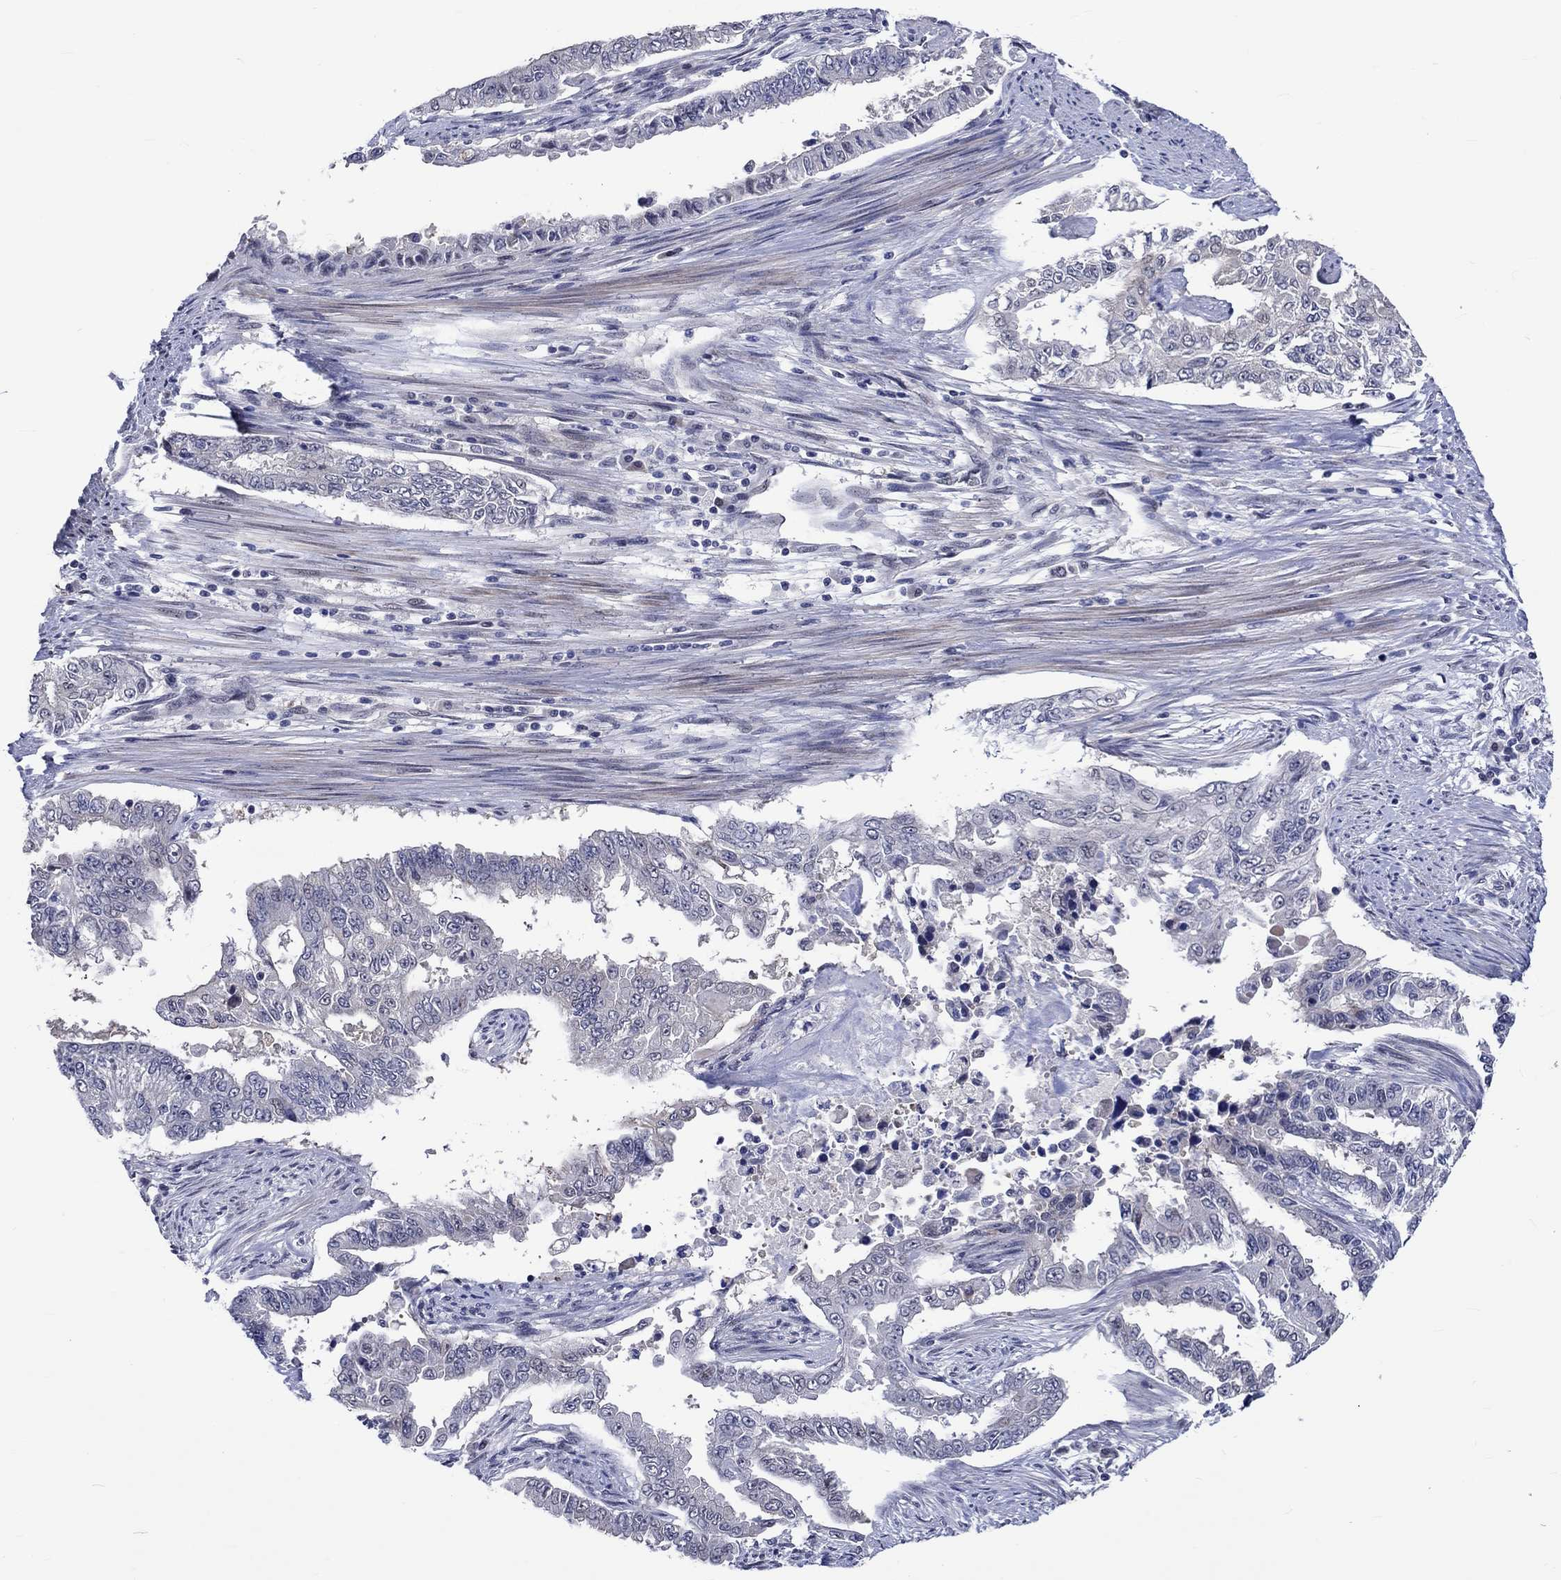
{"staining": {"intensity": "negative", "quantity": "none", "location": "none"}, "tissue": "endometrial cancer", "cell_type": "Tumor cells", "image_type": "cancer", "snomed": [{"axis": "morphology", "description": "Adenocarcinoma, NOS"}, {"axis": "topography", "description": "Uterus"}], "caption": "IHC histopathology image of neoplastic tissue: human endometrial adenocarcinoma stained with DAB exhibits no significant protein positivity in tumor cells.", "gene": "E2F8", "patient": {"sex": "female", "age": 59}}